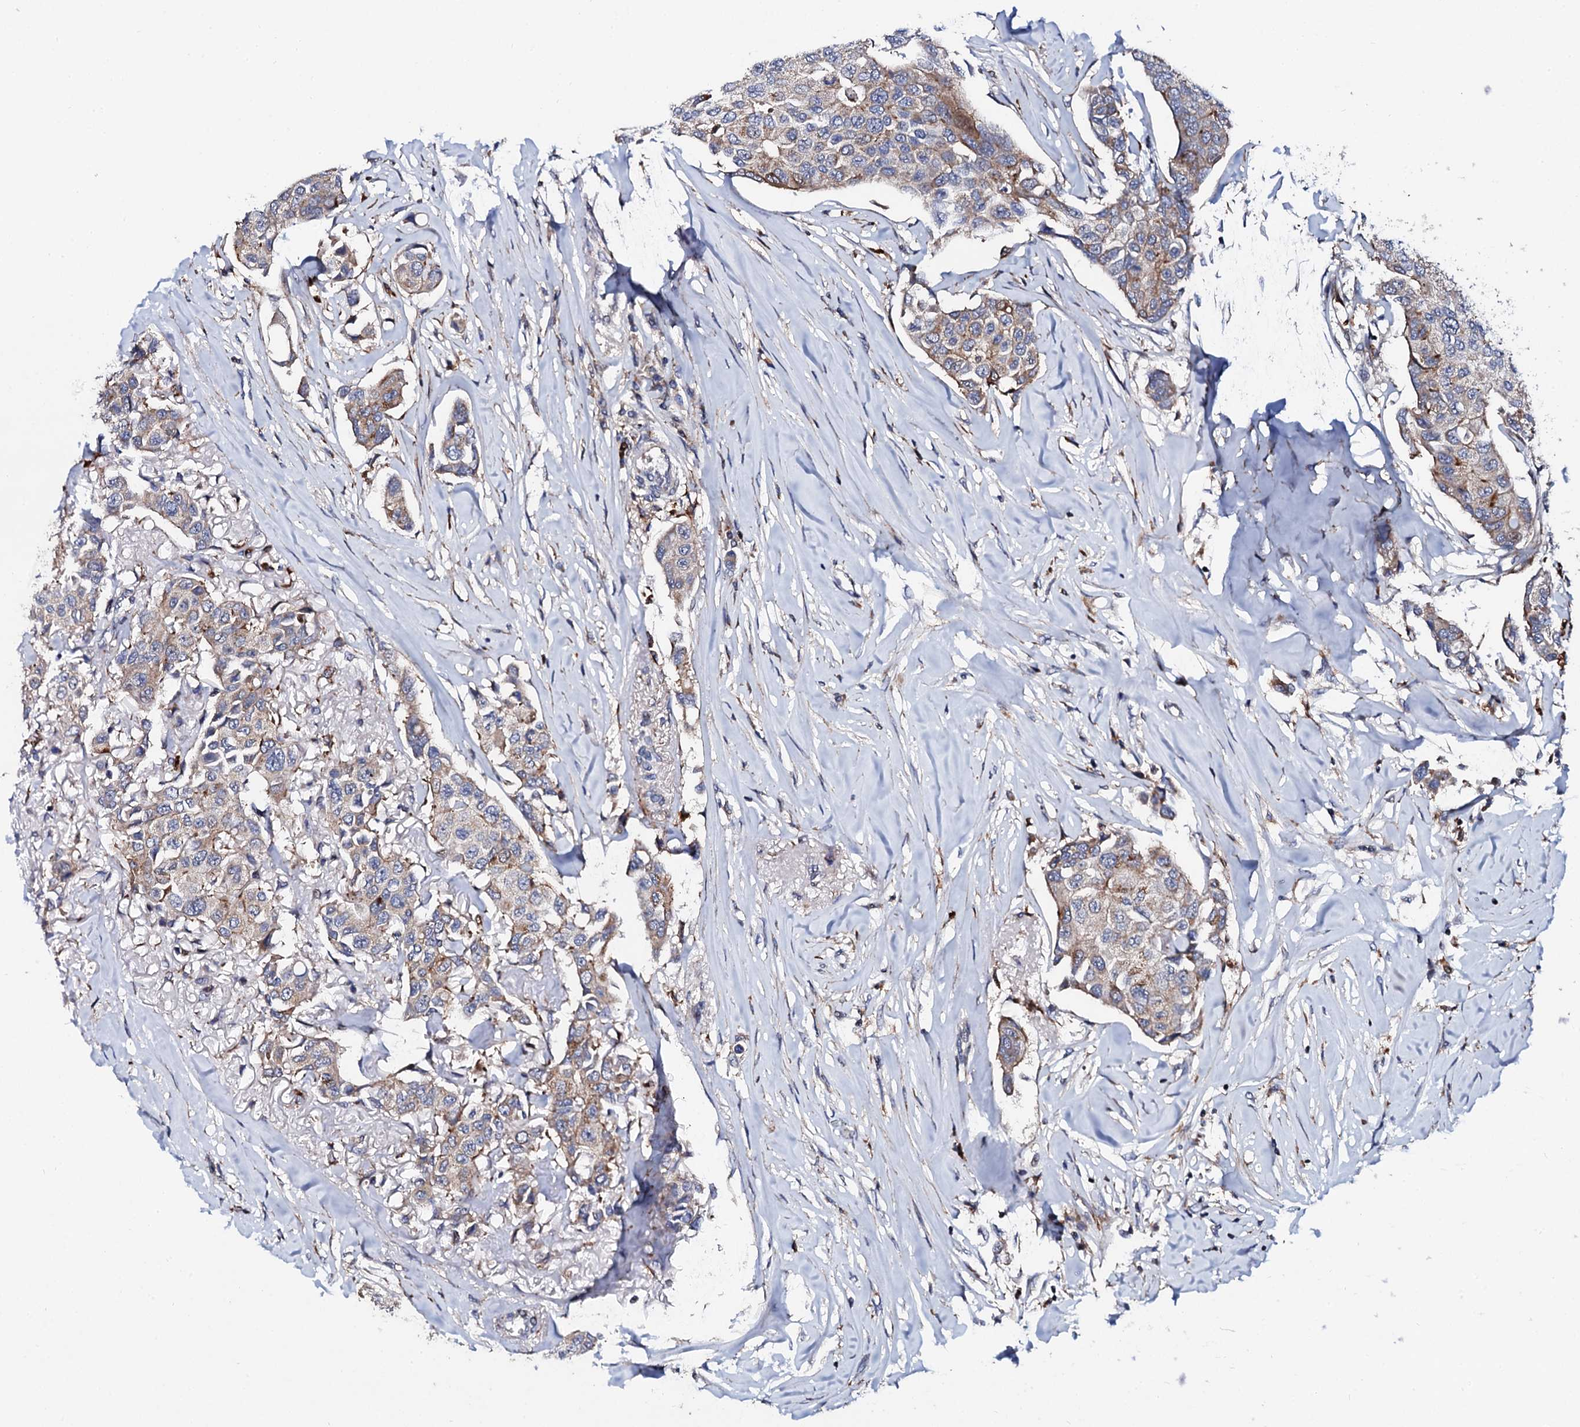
{"staining": {"intensity": "weak", "quantity": "25%-75%", "location": "cytoplasmic/membranous"}, "tissue": "breast cancer", "cell_type": "Tumor cells", "image_type": "cancer", "snomed": [{"axis": "morphology", "description": "Duct carcinoma"}, {"axis": "topography", "description": "Breast"}], "caption": "DAB immunohistochemical staining of invasive ductal carcinoma (breast) exhibits weak cytoplasmic/membranous protein positivity in about 25%-75% of tumor cells.", "gene": "TCIRG1", "patient": {"sex": "female", "age": 80}}